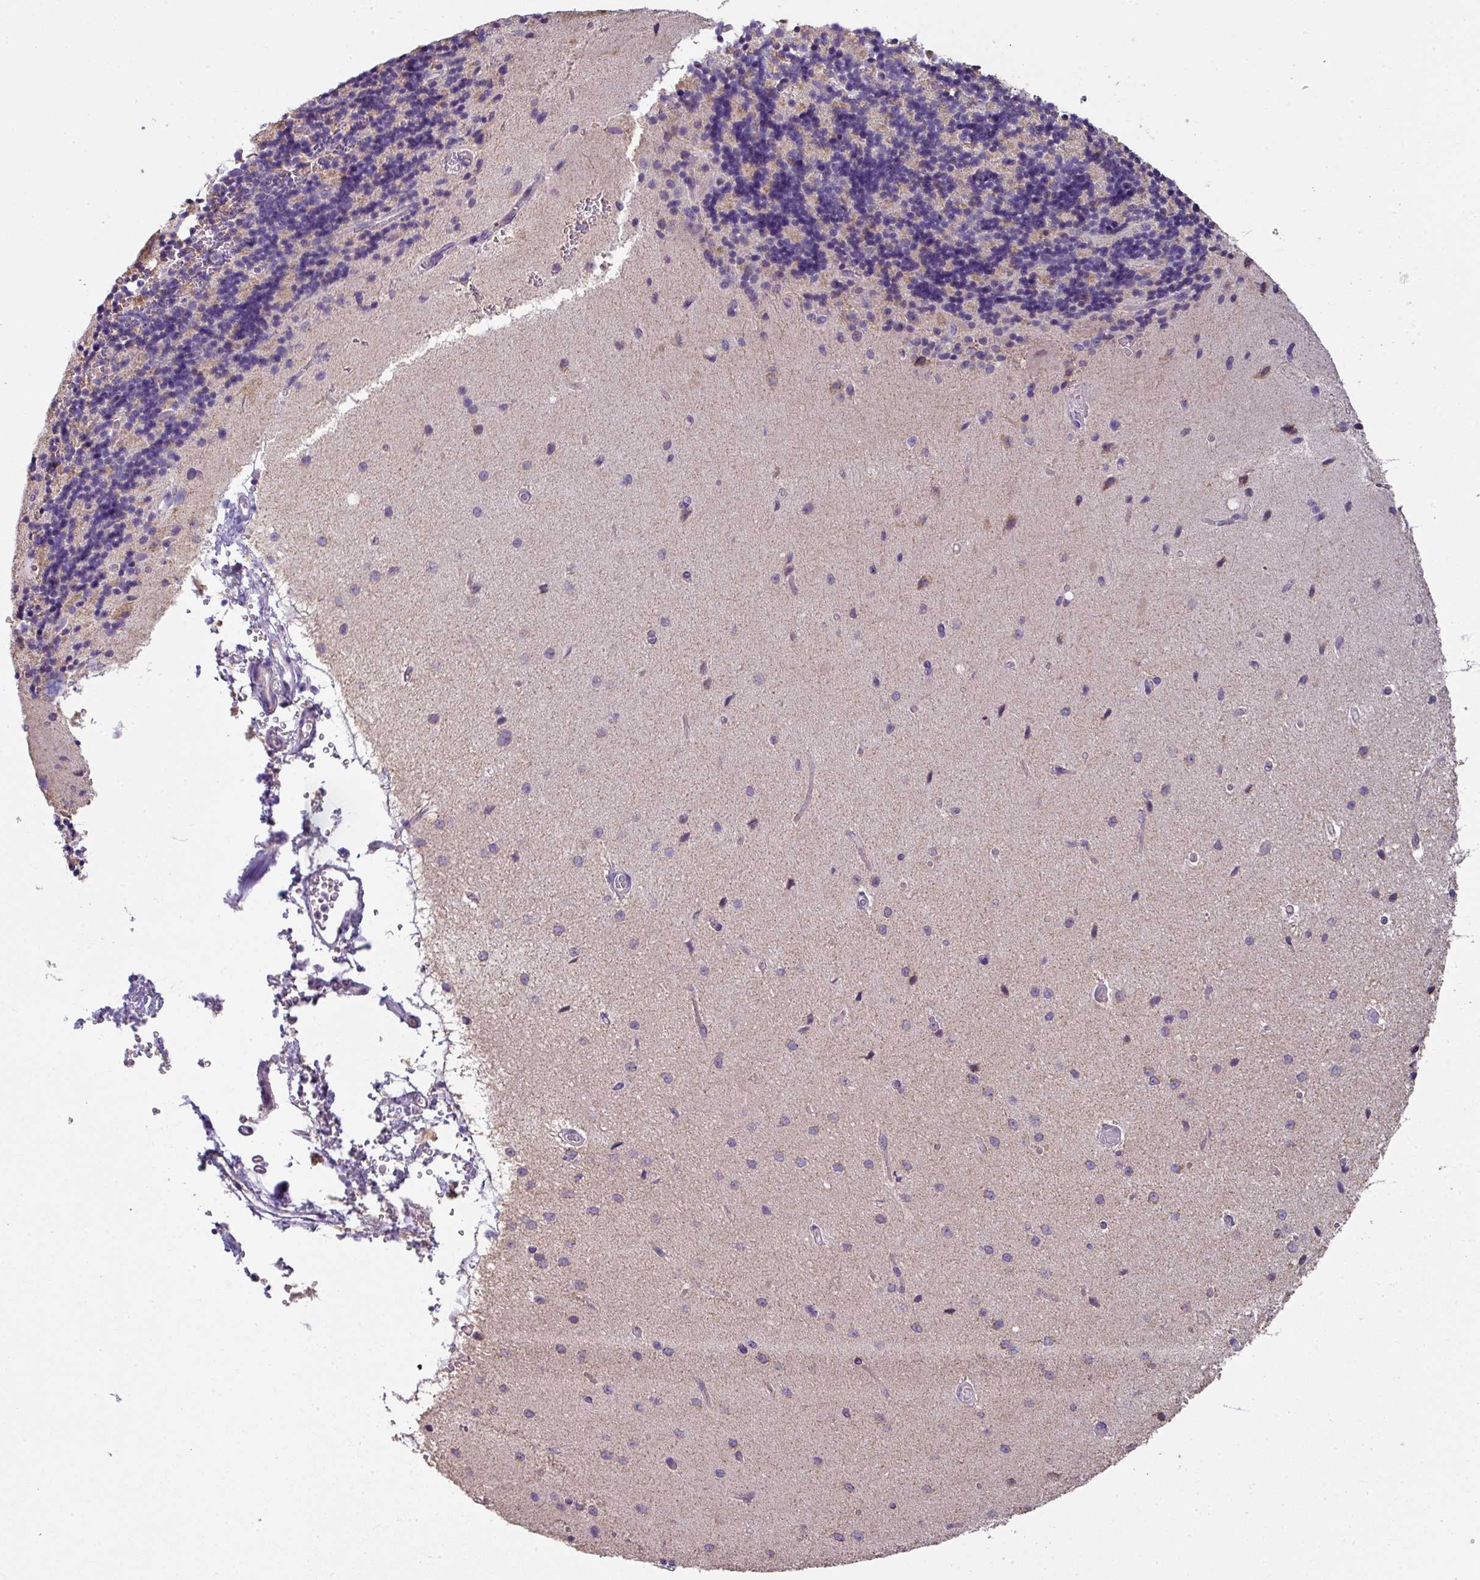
{"staining": {"intensity": "moderate", "quantity": "25%-75%", "location": "cytoplasmic/membranous"}, "tissue": "cerebellum", "cell_type": "Cells in granular layer", "image_type": "normal", "snomed": [{"axis": "morphology", "description": "Normal tissue, NOS"}, {"axis": "topography", "description": "Cerebellum"}], "caption": "A brown stain shows moderate cytoplasmic/membranous positivity of a protein in cells in granular layer of benign cerebellum. The staining was performed using DAB (3,3'-diaminobenzidine), with brown indicating positive protein expression. Nuclei are stained blue with hematoxylin.", "gene": "PALS2", "patient": {"sex": "female", "age": 29}}